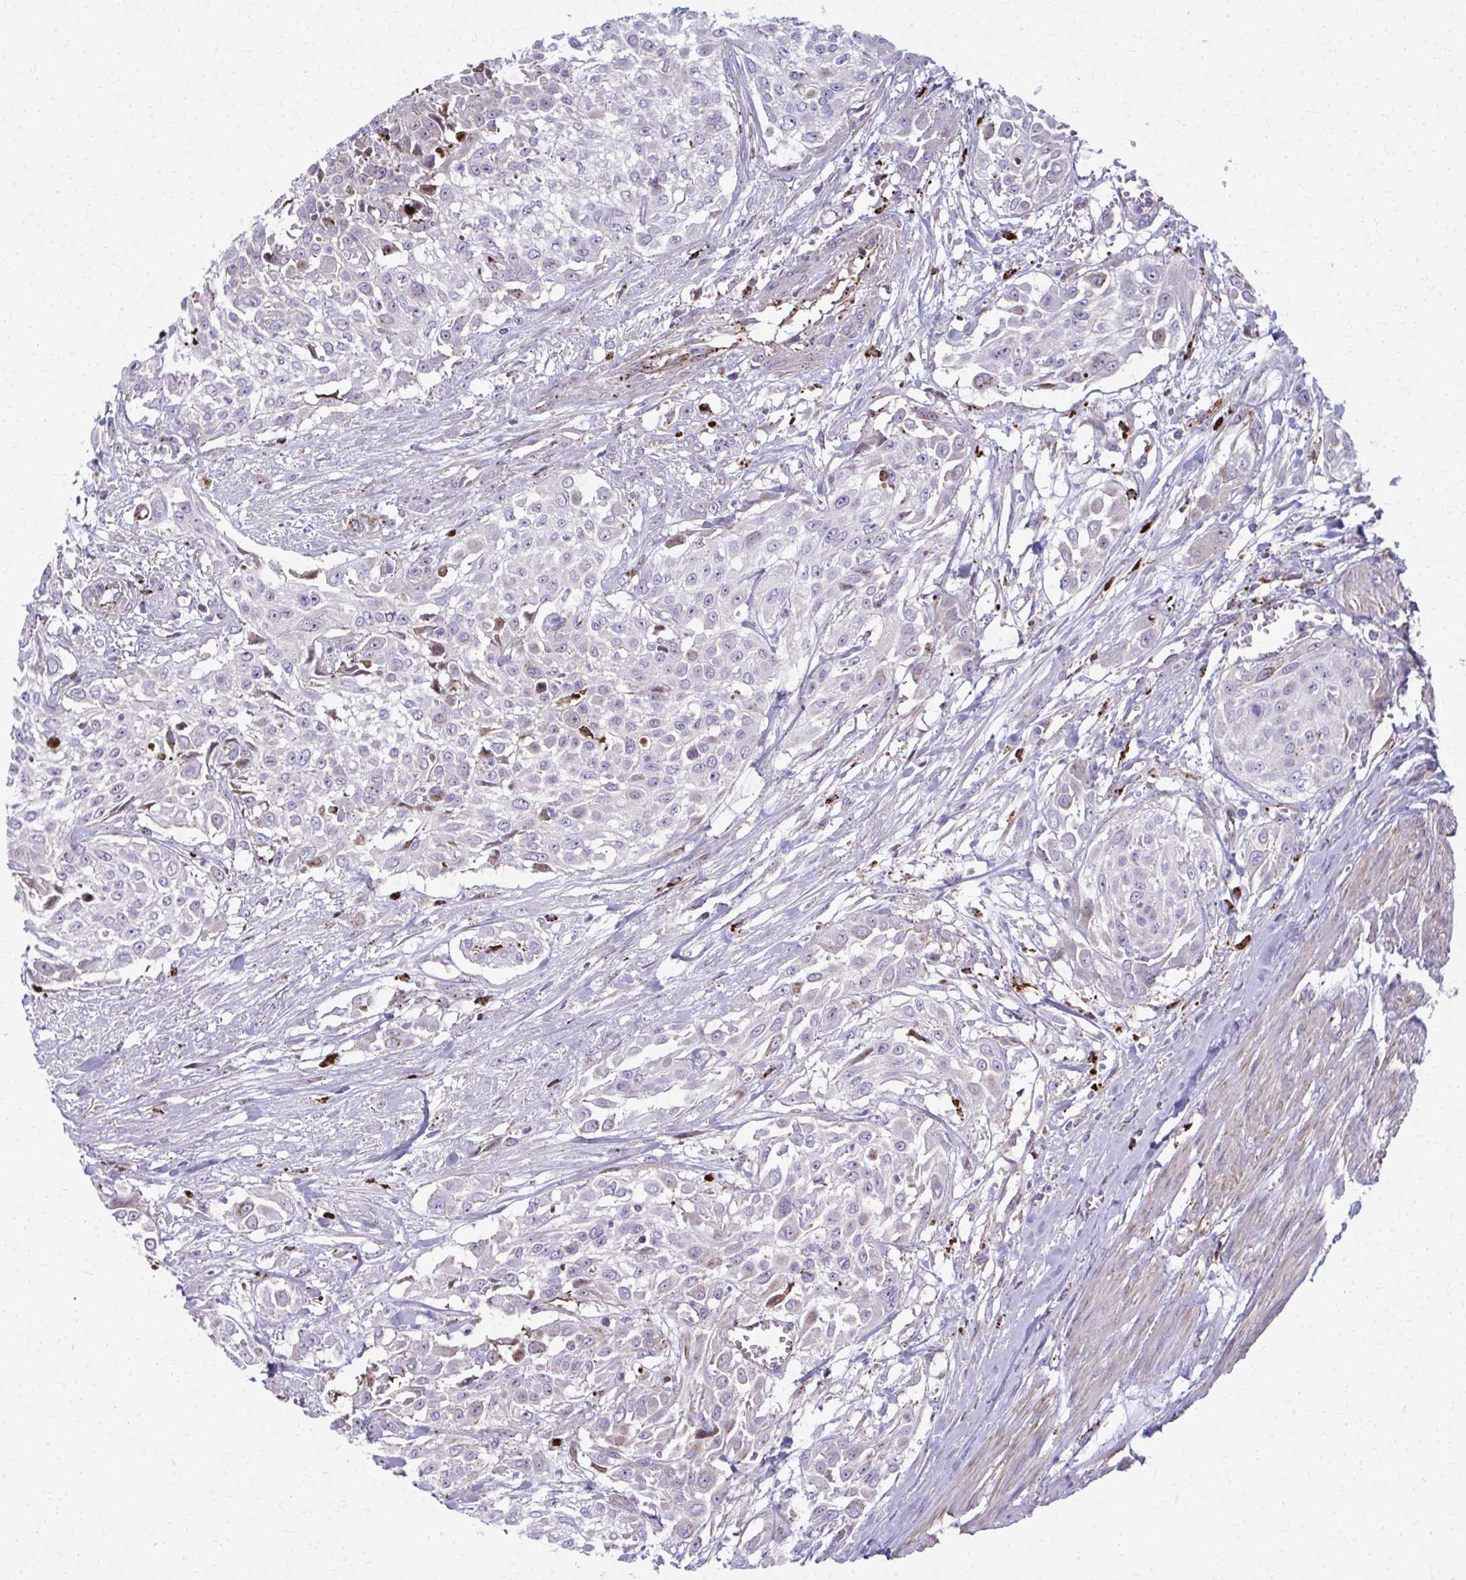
{"staining": {"intensity": "negative", "quantity": "none", "location": "none"}, "tissue": "urothelial cancer", "cell_type": "Tumor cells", "image_type": "cancer", "snomed": [{"axis": "morphology", "description": "Urothelial carcinoma, High grade"}, {"axis": "topography", "description": "Urinary bladder"}], "caption": "Human urothelial cancer stained for a protein using IHC shows no staining in tumor cells.", "gene": "LRRC4B", "patient": {"sex": "male", "age": 57}}